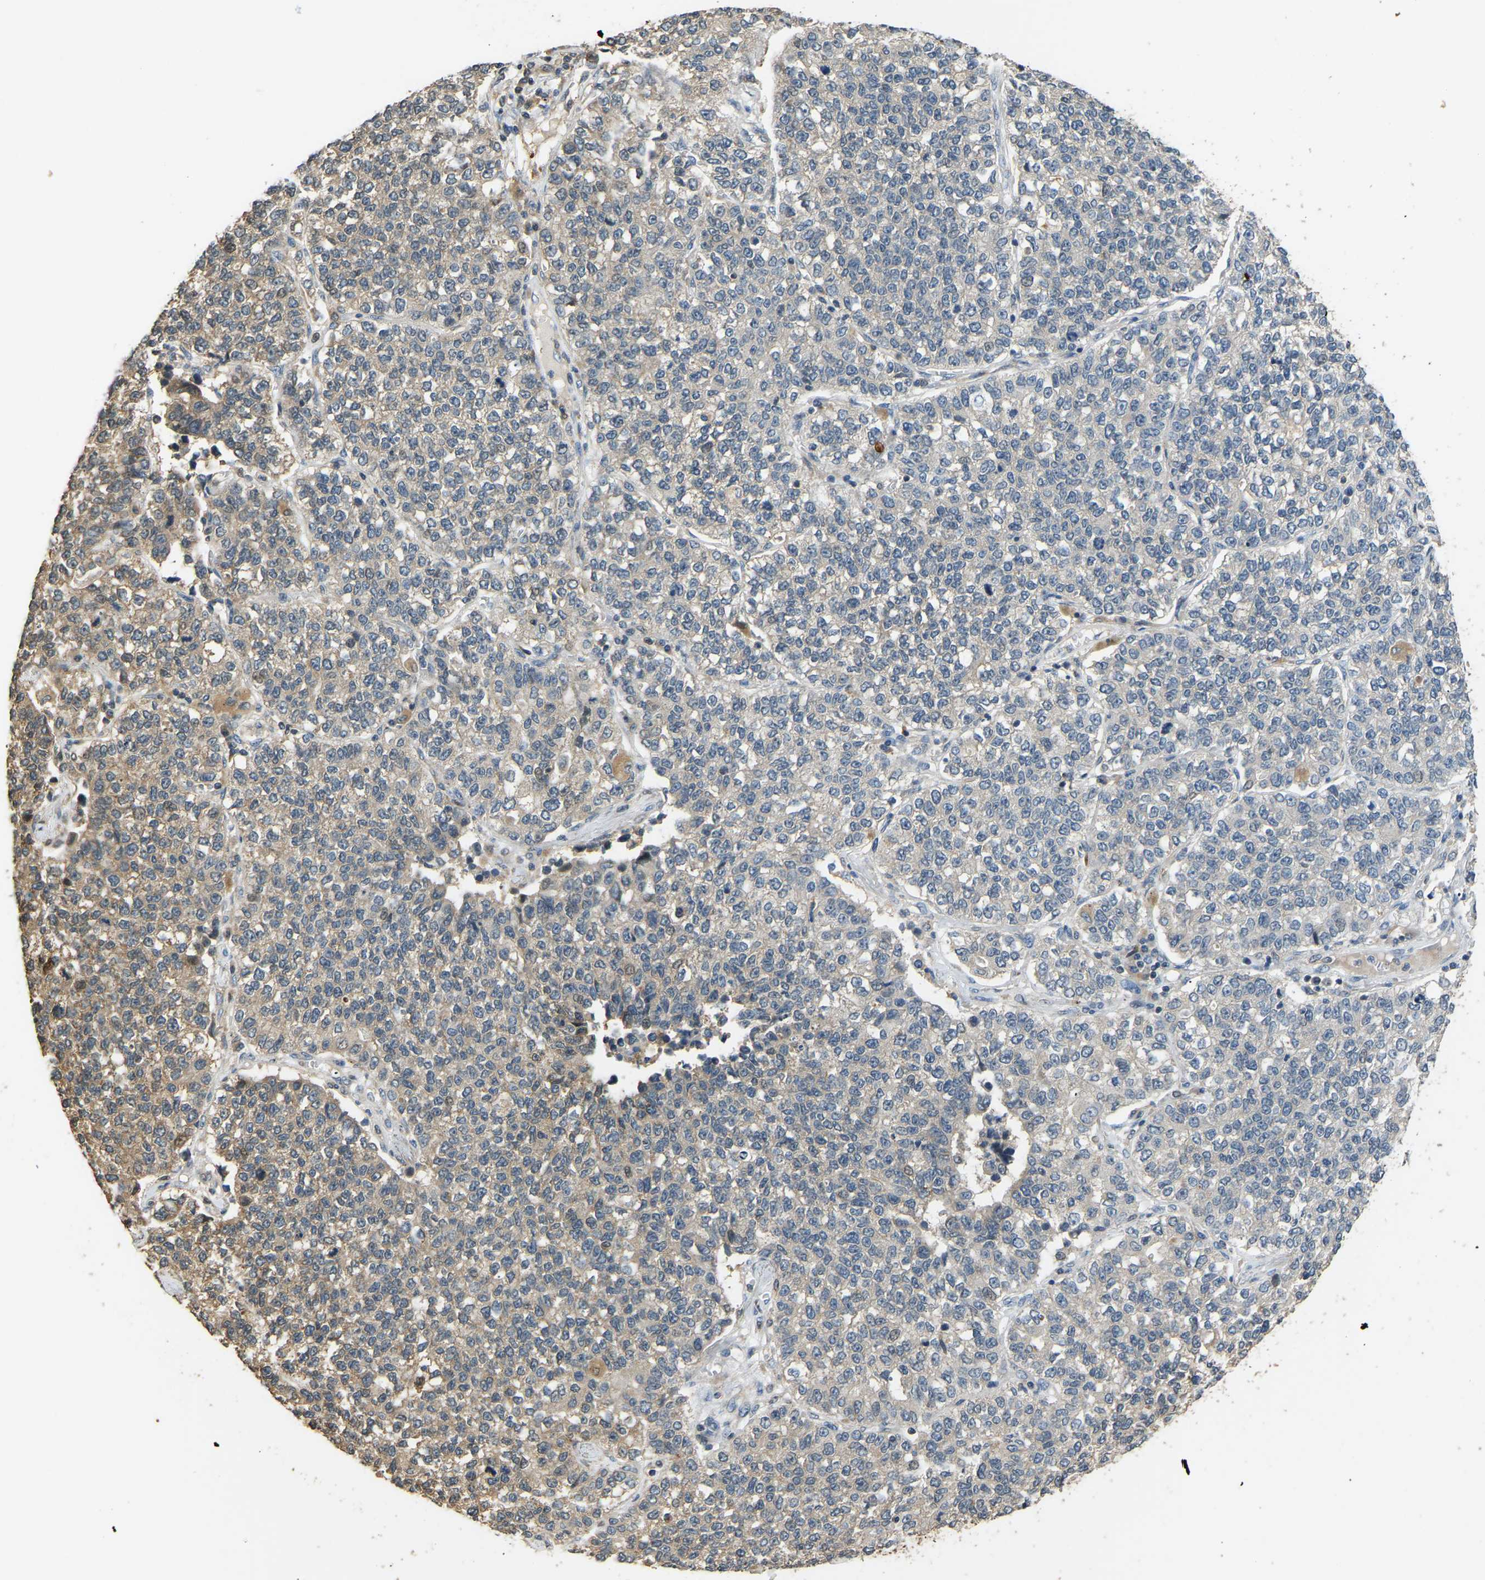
{"staining": {"intensity": "moderate", "quantity": "<25%", "location": "cytoplasmic/membranous"}, "tissue": "lung cancer", "cell_type": "Tumor cells", "image_type": "cancer", "snomed": [{"axis": "morphology", "description": "Adenocarcinoma, NOS"}, {"axis": "topography", "description": "Lung"}], "caption": "This is a photomicrograph of immunohistochemistry (IHC) staining of lung cancer (adenocarcinoma), which shows moderate positivity in the cytoplasmic/membranous of tumor cells.", "gene": "TUFM", "patient": {"sex": "male", "age": 49}}